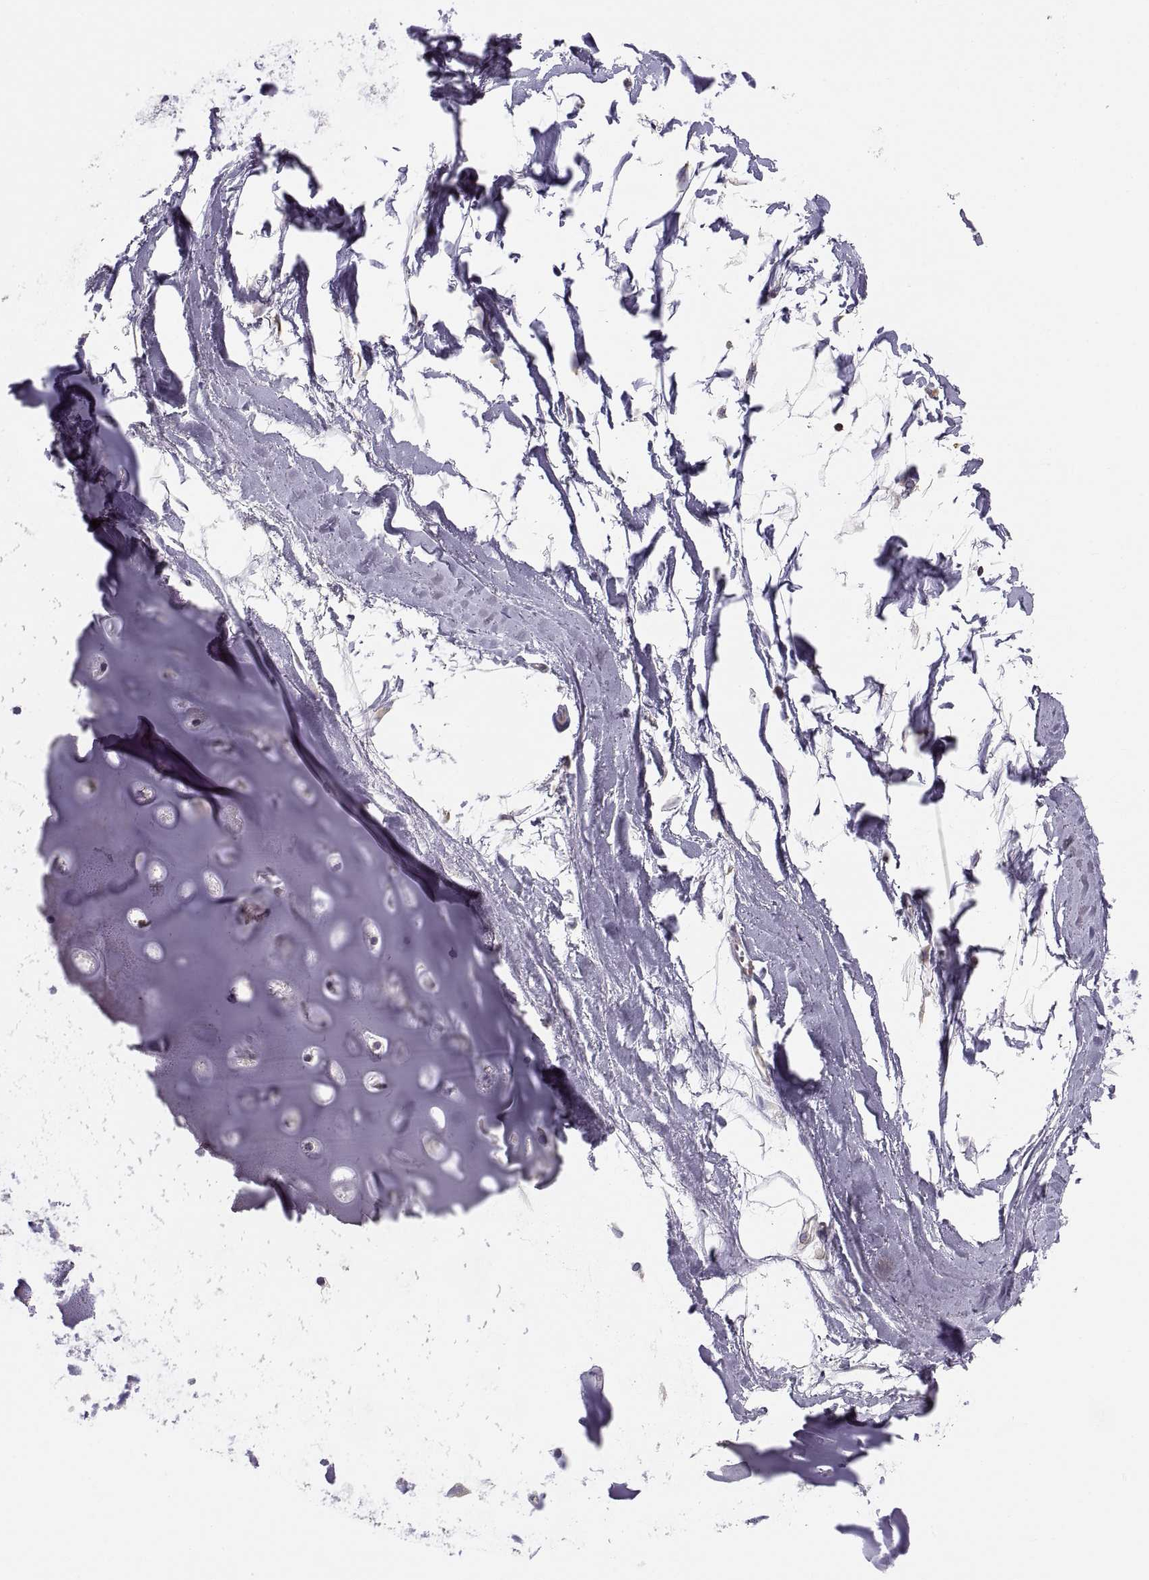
{"staining": {"intensity": "negative", "quantity": "none", "location": "none"}, "tissue": "soft tissue", "cell_type": "Chondrocytes", "image_type": "normal", "snomed": [{"axis": "morphology", "description": "Normal tissue, NOS"}, {"axis": "morphology", "description": "Squamous cell carcinoma, NOS"}, {"axis": "topography", "description": "Cartilage tissue"}, {"axis": "topography", "description": "Lung"}], "caption": "Chondrocytes are negative for brown protein staining in normal soft tissue.", "gene": "ERO1A", "patient": {"sex": "male", "age": 66}}